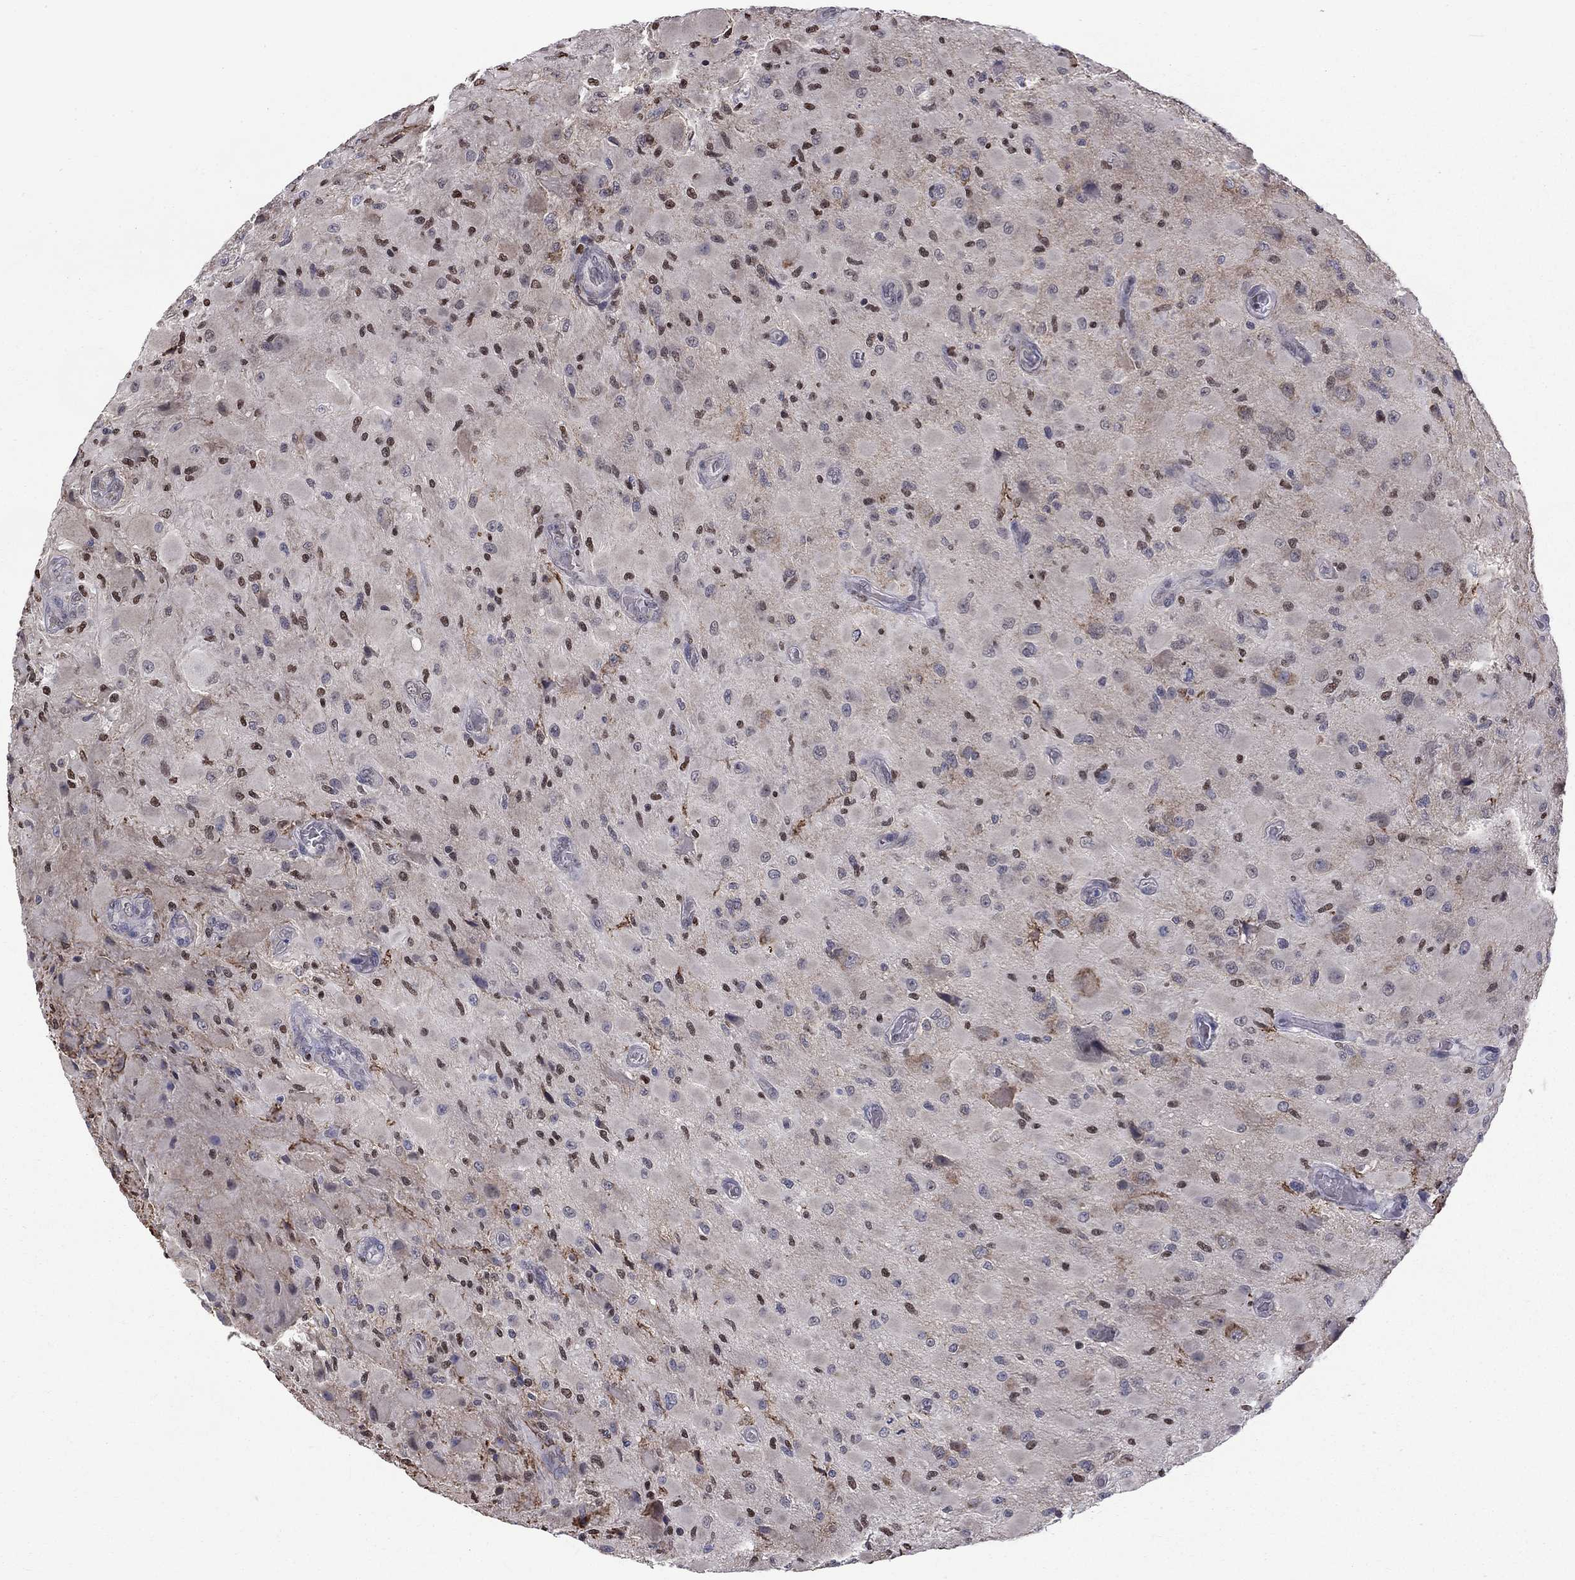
{"staining": {"intensity": "moderate", "quantity": "<25%", "location": "cytoplasmic/membranous"}, "tissue": "glioma", "cell_type": "Tumor cells", "image_type": "cancer", "snomed": [{"axis": "morphology", "description": "Glioma, malignant, High grade"}, {"axis": "topography", "description": "Cerebral cortex"}], "caption": "The histopathology image displays staining of malignant high-grade glioma, revealing moderate cytoplasmic/membranous protein expression (brown color) within tumor cells.", "gene": "HSPB2", "patient": {"sex": "male", "age": 35}}